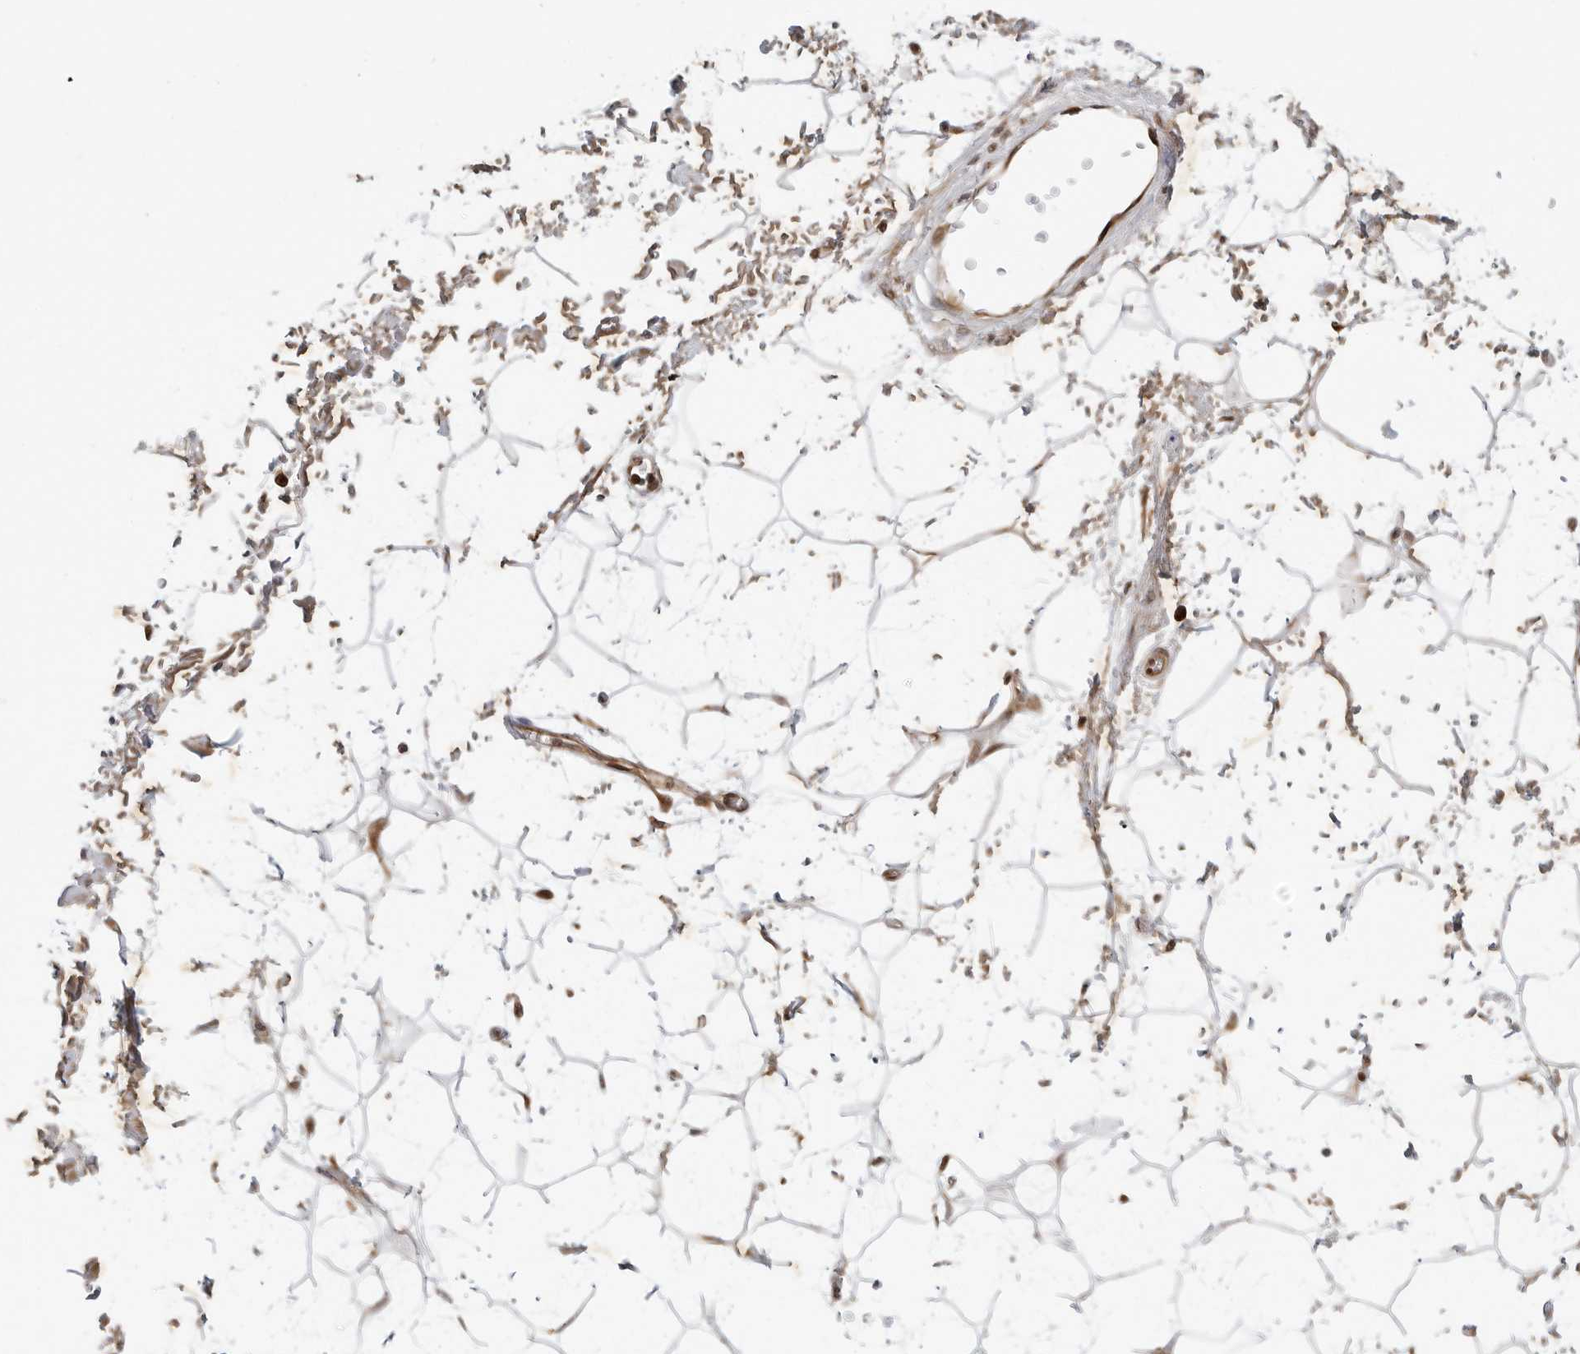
{"staining": {"intensity": "weak", "quantity": "25%-75%", "location": "cytoplasmic/membranous"}, "tissue": "adipose tissue", "cell_type": "Adipocytes", "image_type": "normal", "snomed": [{"axis": "morphology", "description": "Normal tissue, NOS"}, {"axis": "topography", "description": "Soft tissue"}], "caption": "Immunohistochemical staining of normal human adipose tissue shows weak cytoplasmic/membranous protein expression in approximately 25%-75% of adipocytes.", "gene": "TIPRL", "patient": {"sex": "male", "age": 72}}